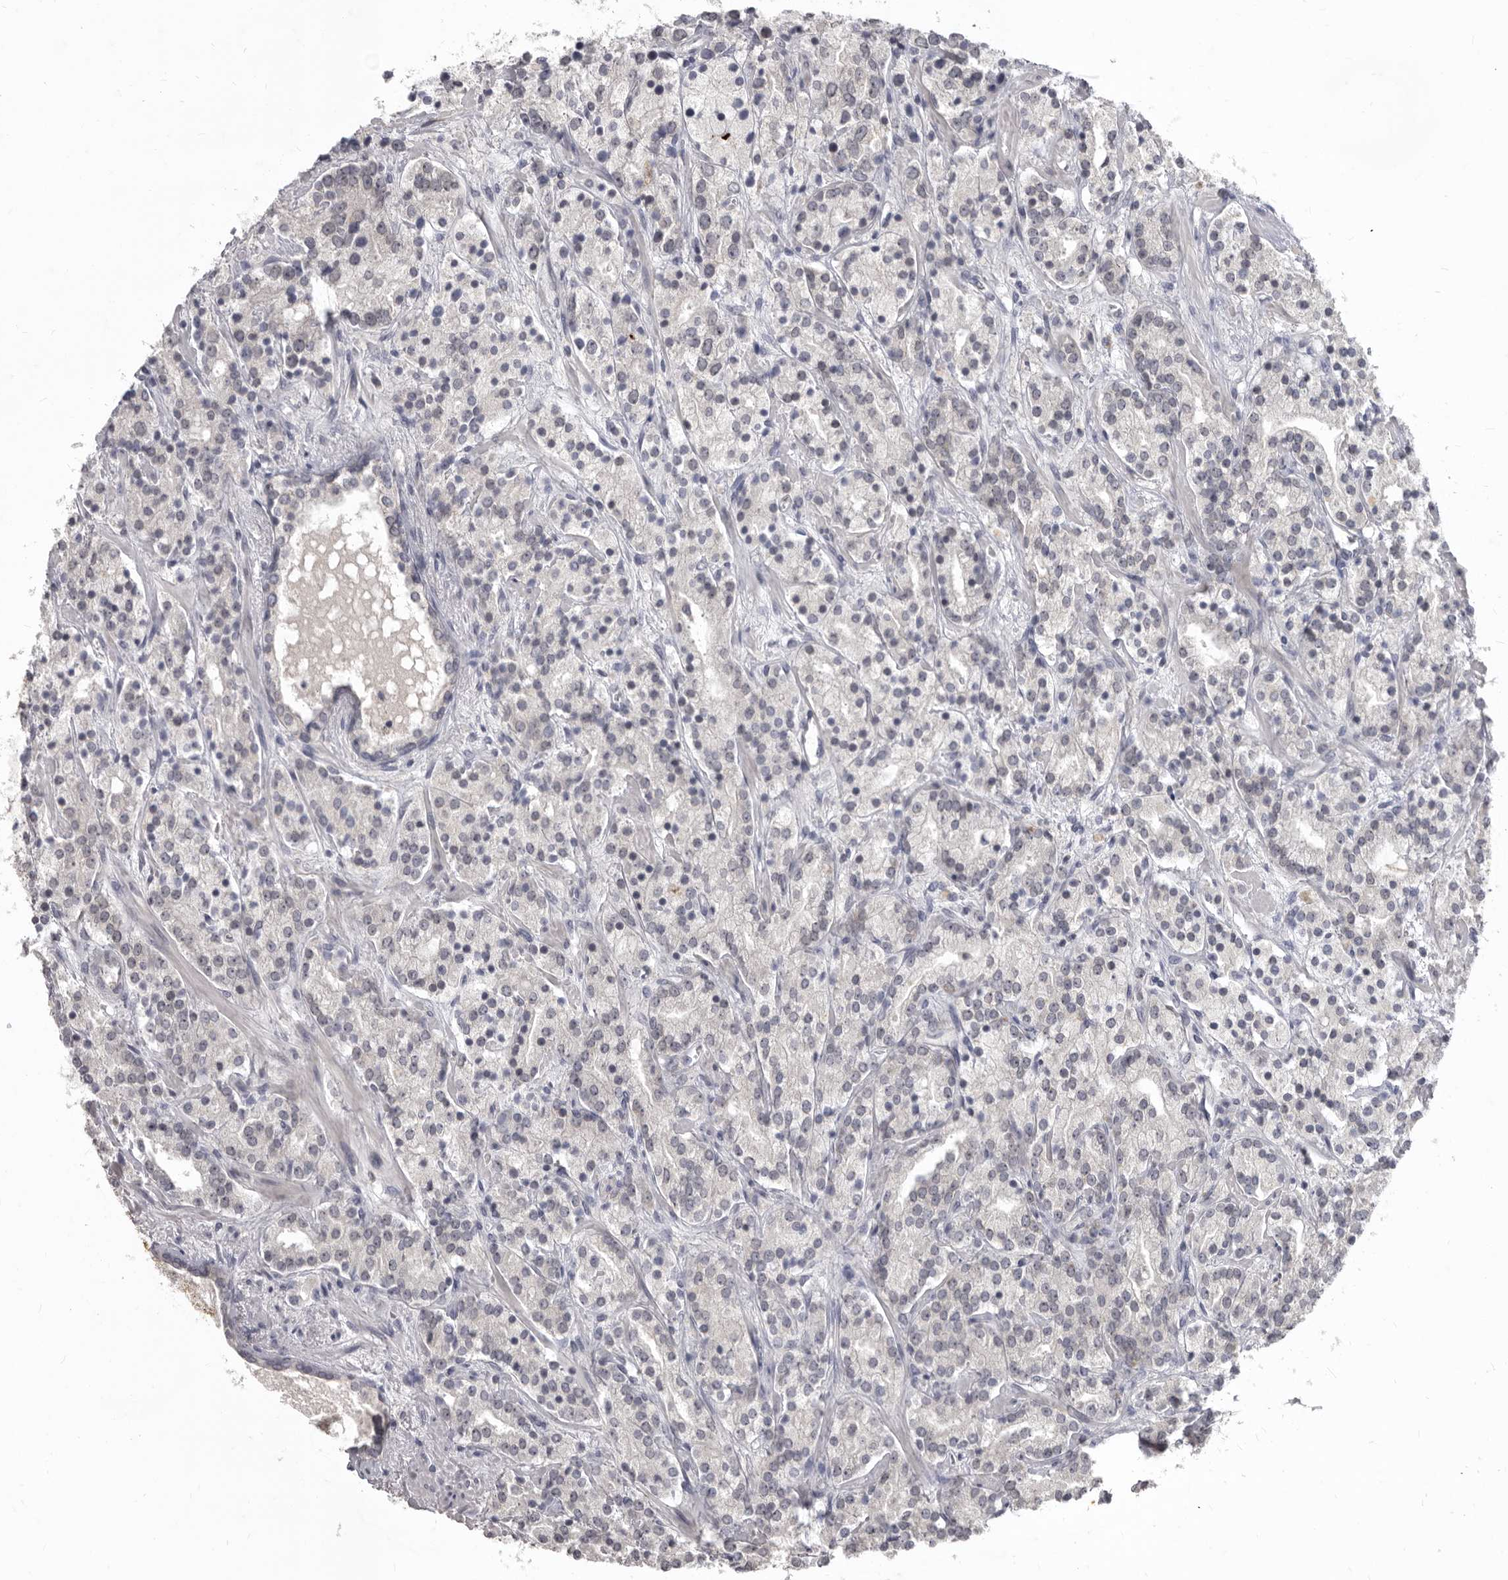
{"staining": {"intensity": "negative", "quantity": "none", "location": "none"}, "tissue": "prostate cancer", "cell_type": "Tumor cells", "image_type": "cancer", "snomed": [{"axis": "morphology", "description": "Adenocarcinoma, High grade"}, {"axis": "topography", "description": "Prostate"}], "caption": "This is an immunohistochemistry micrograph of prostate adenocarcinoma (high-grade). There is no expression in tumor cells.", "gene": "SULT1E1", "patient": {"sex": "male", "age": 71}}